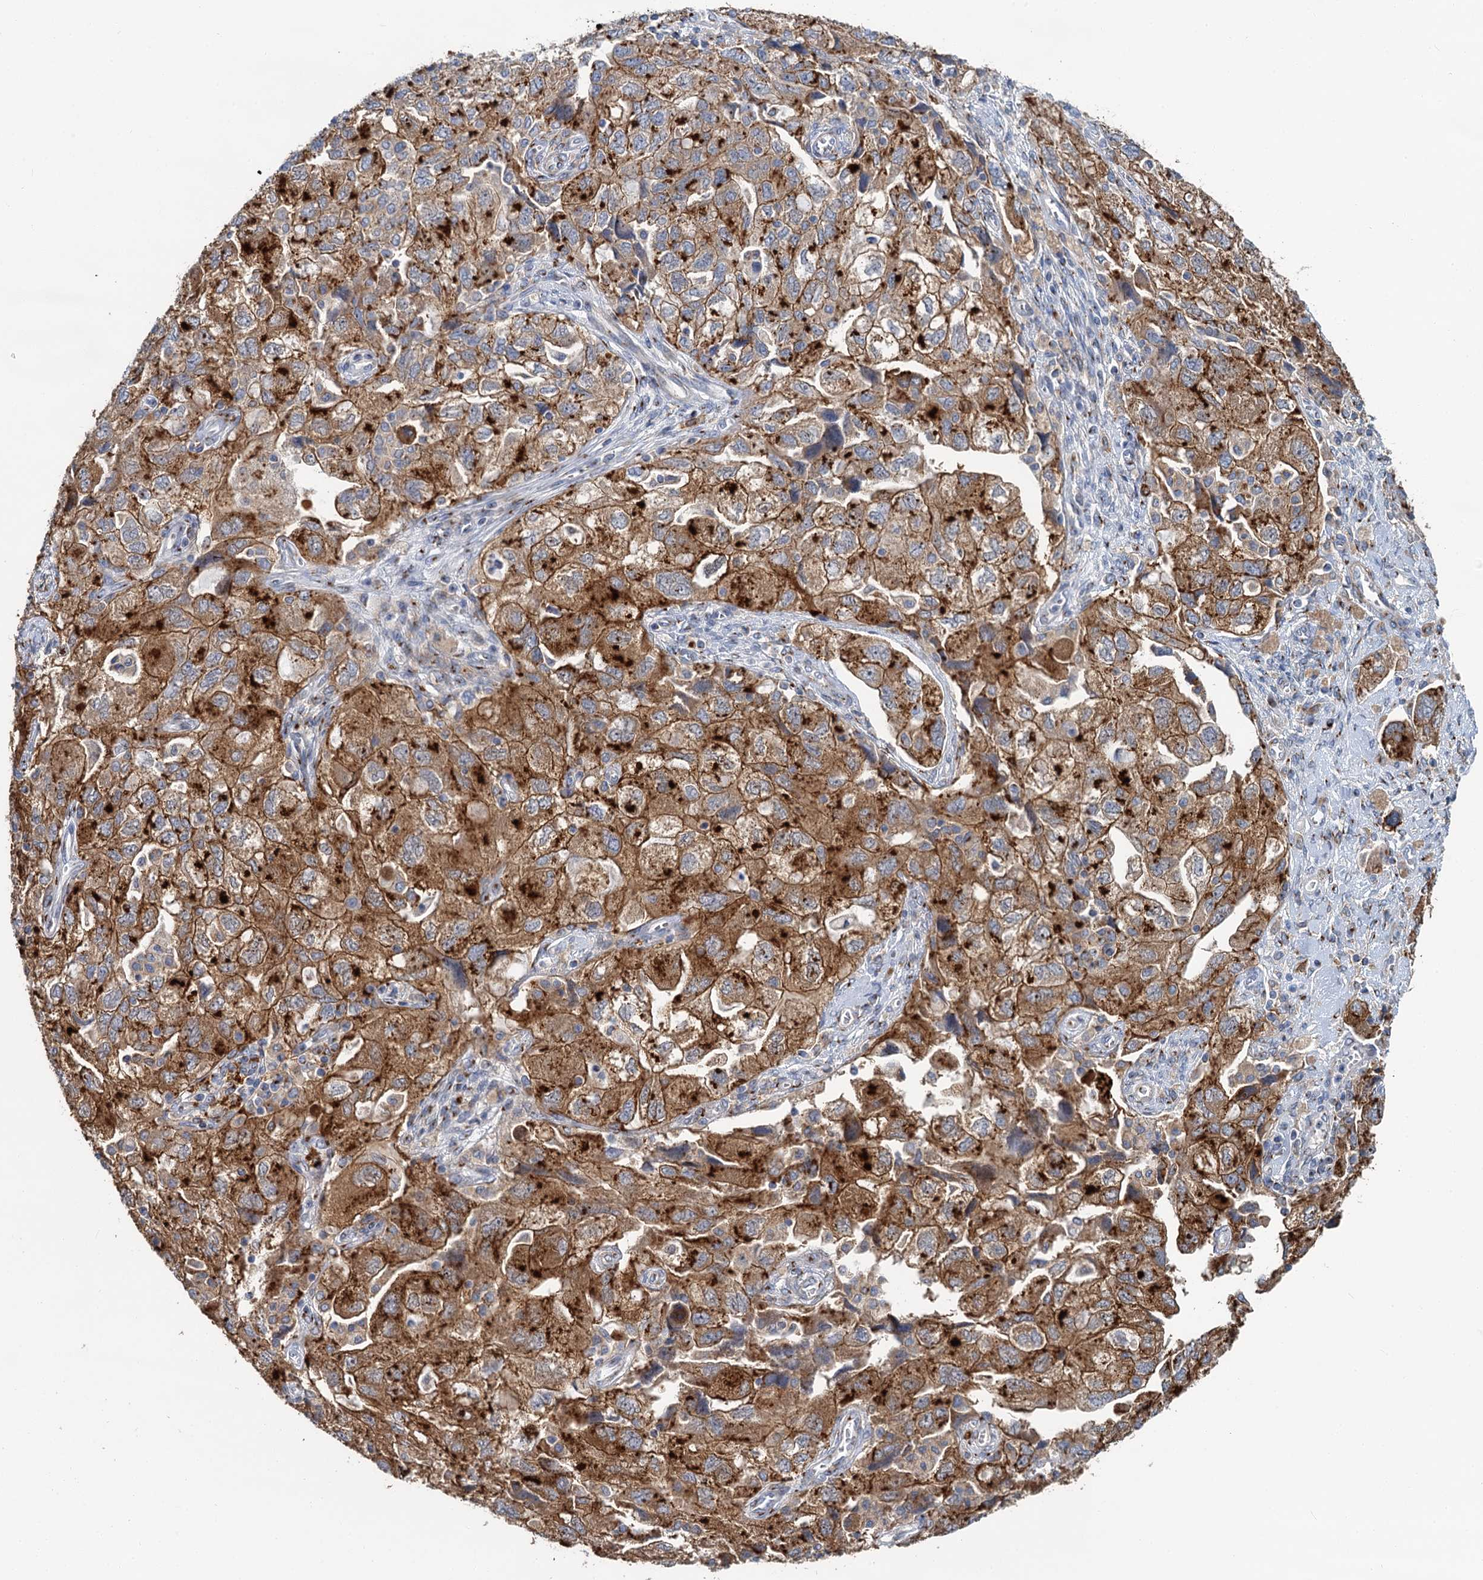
{"staining": {"intensity": "strong", "quantity": ">75%", "location": "cytoplasmic/membranous"}, "tissue": "ovarian cancer", "cell_type": "Tumor cells", "image_type": "cancer", "snomed": [{"axis": "morphology", "description": "Carcinoma, NOS"}, {"axis": "morphology", "description": "Cystadenocarcinoma, serous, NOS"}, {"axis": "topography", "description": "Ovary"}], "caption": "Immunohistochemical staining of human serous cystadenocarcinoma (ovarian) displays high levels of strong cytoplasmic/membranous protein positivity in approximately >75% of tumor cells. (brown staining indicates protein expression, while blue staining denotes nuclei).", "gene": "BET1L", "patient": {"sex": "female", "age": 69}}